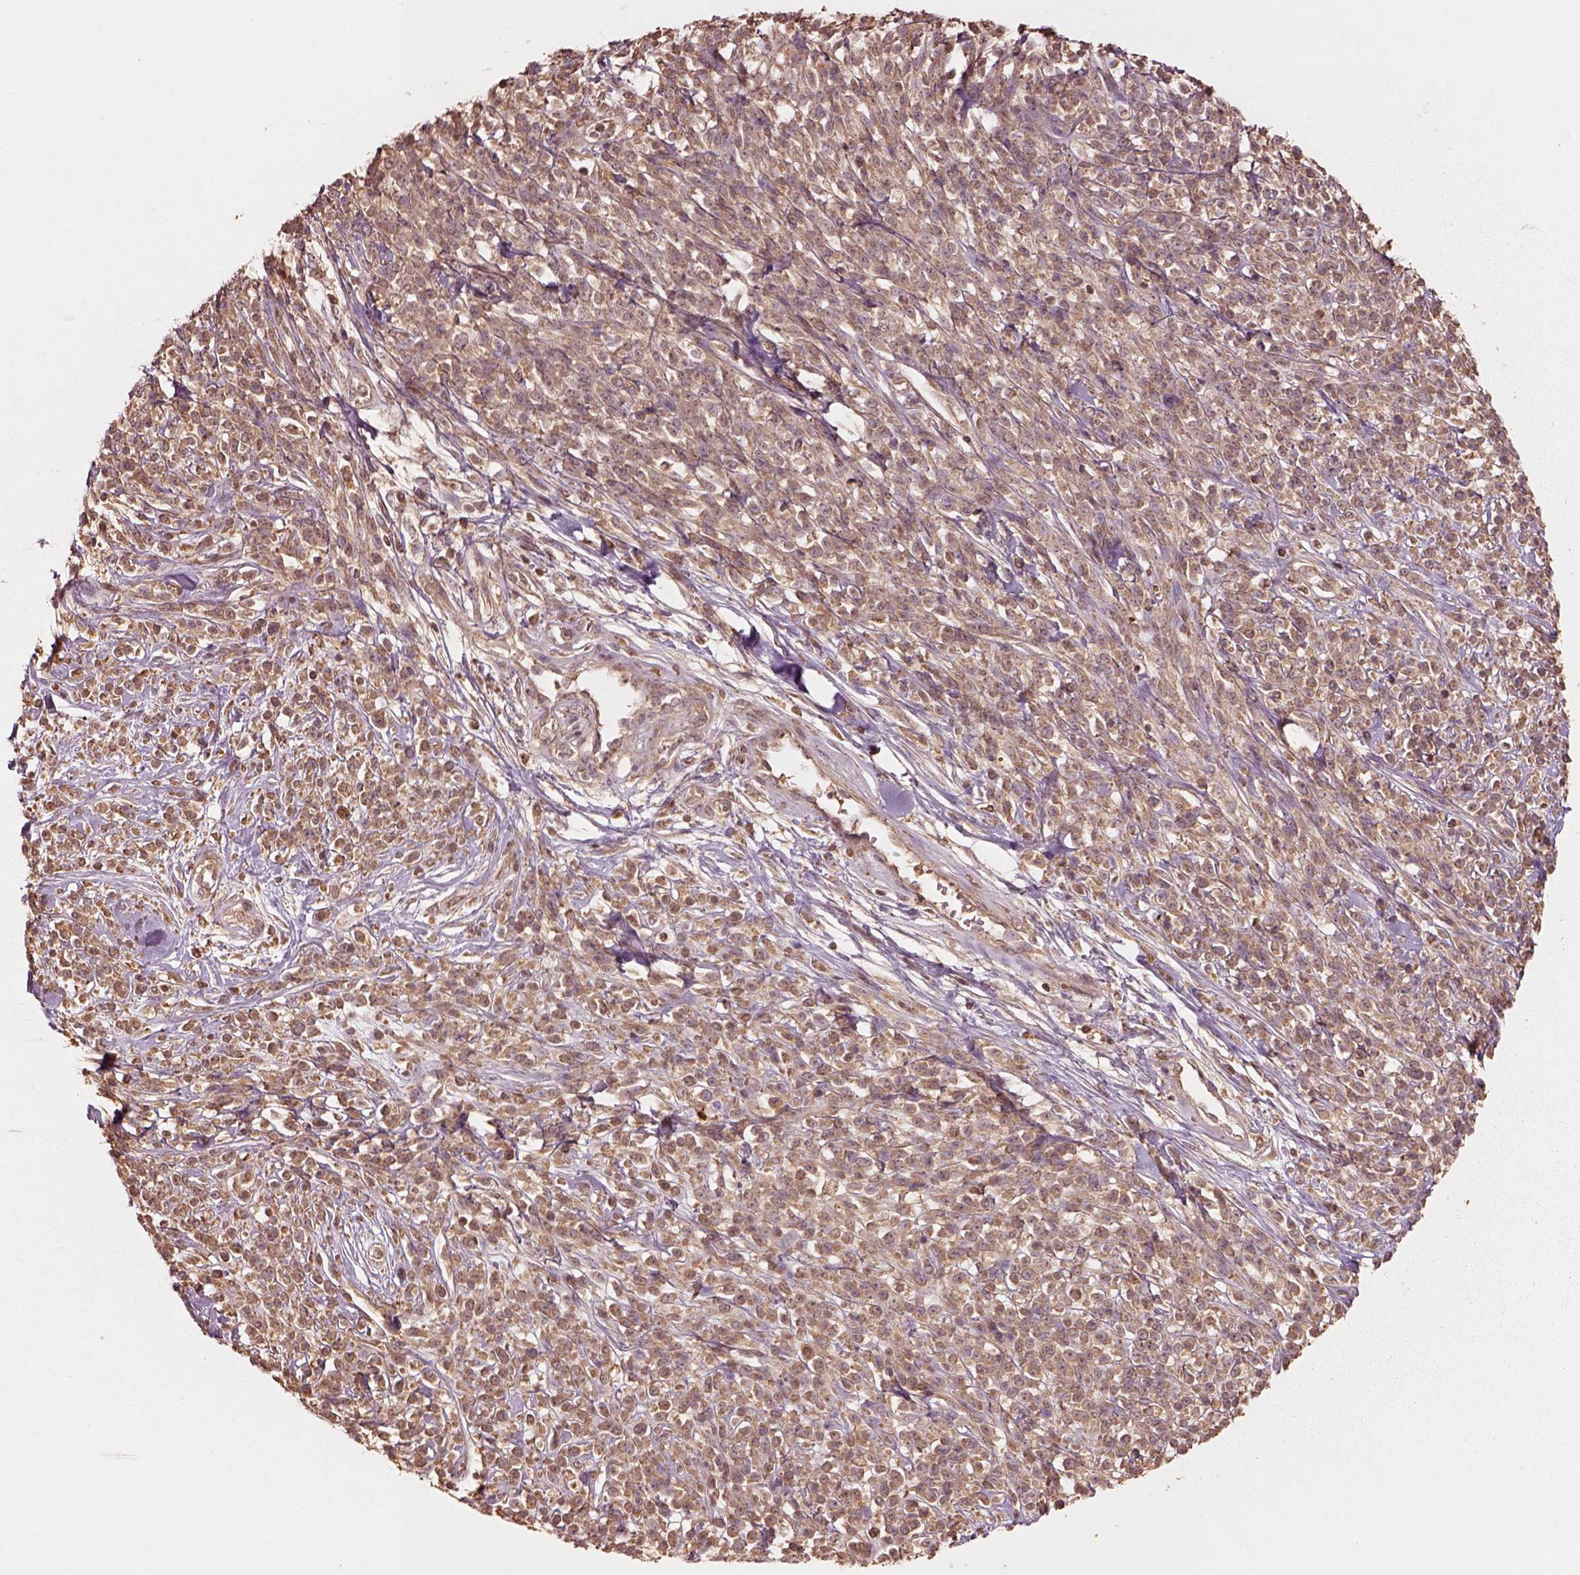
{"staining": {"intensity": "moderate", "quantity": "25%-75%", "location": "cytoplasmic/membranous"}, "tissue": "melanoma", "cell_type": "Tumor cells", "image_type": "cancer", "snomed": [{"axis": "morphology", "description": "Malignant melanoma, NOS"}, {"axis": "topography", "description": "Skin"}, {"axis": "topography", "description": "Skin of trunk"}], "caption": "Human melanoma stained for a protein (brown) displays moderate cytoplasmic/membranous positive positivity in about 25%-75% of tumor cells.", "gene": "TRADD", "patient": {"sex": "male", "age": 74}}